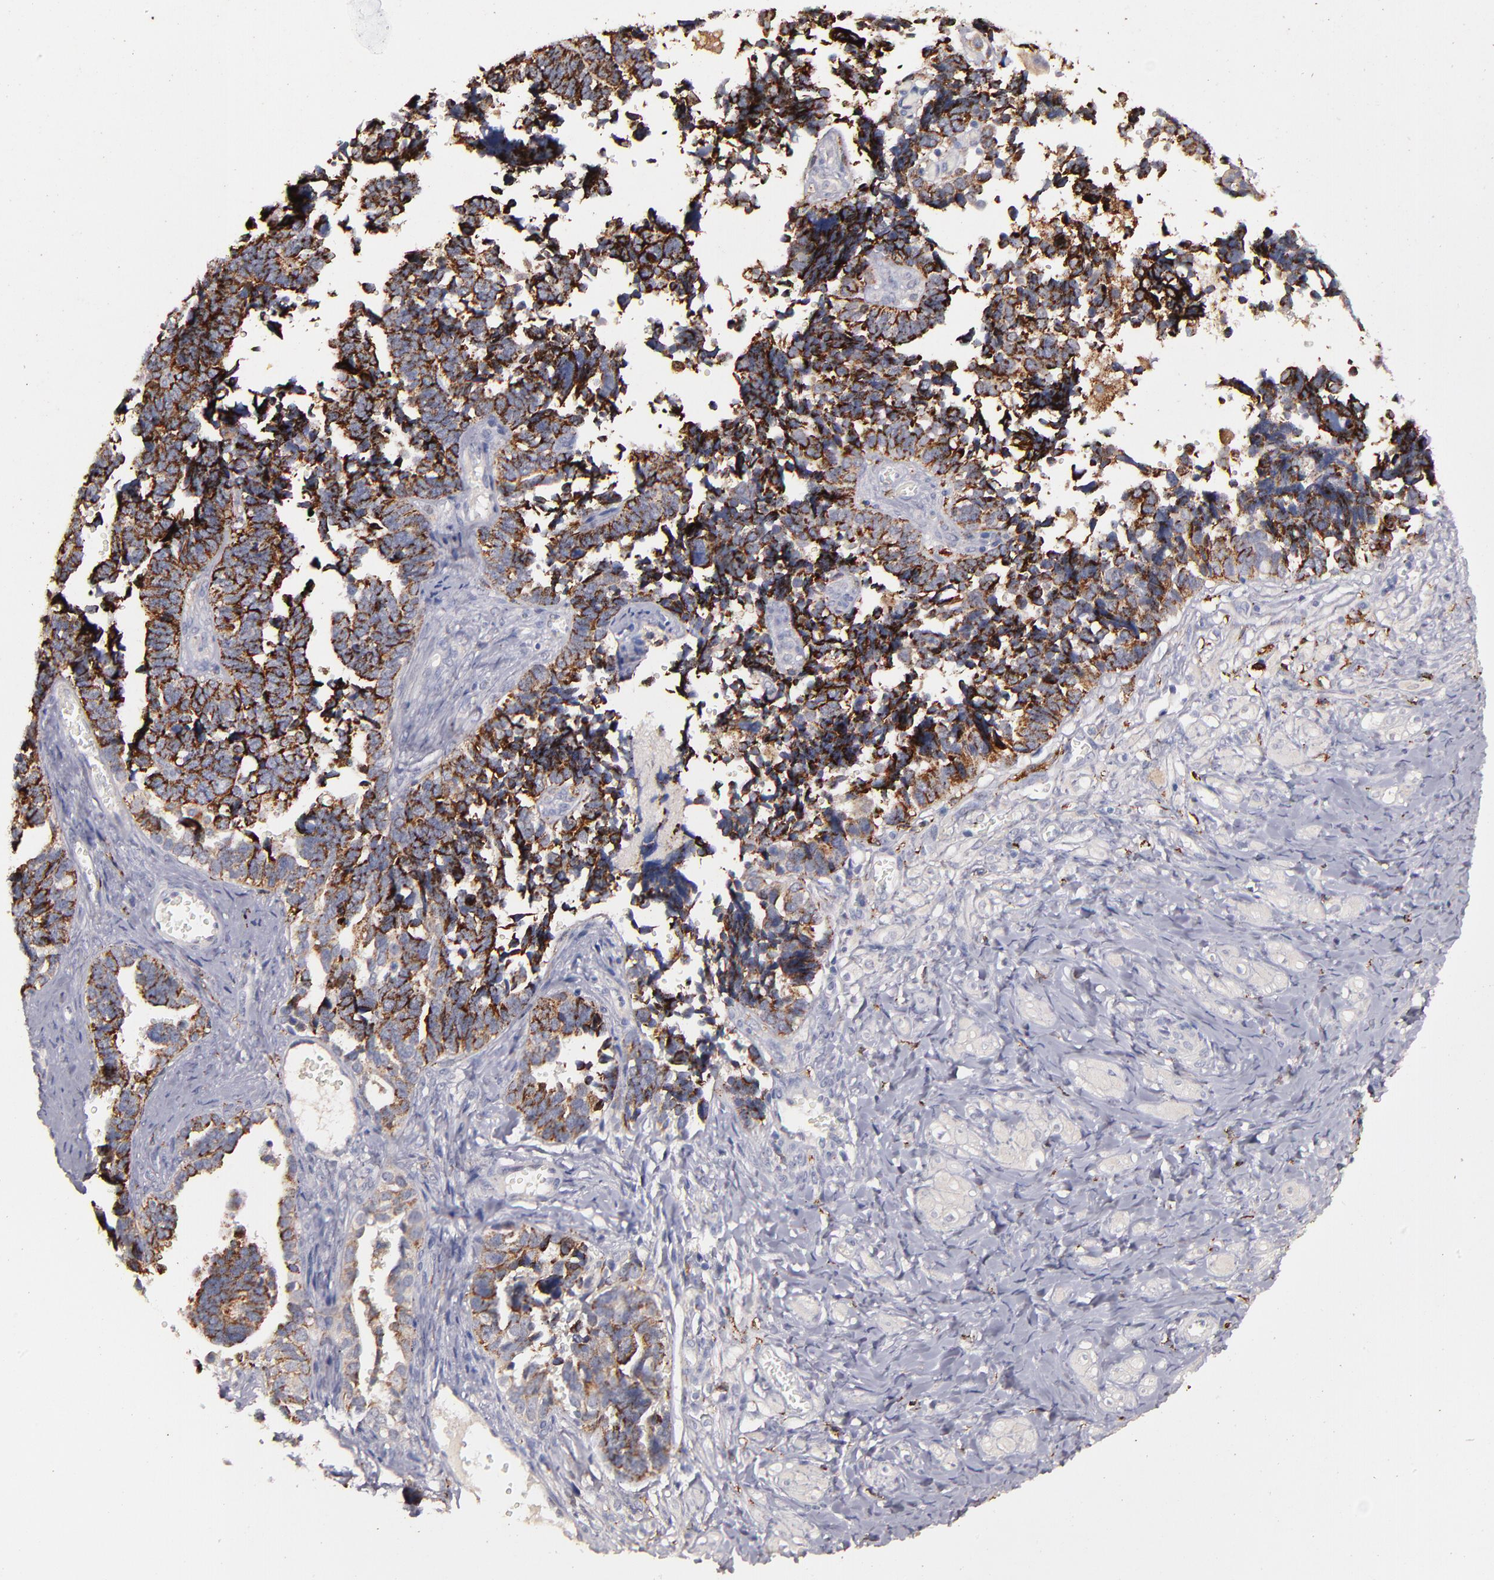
{"staining": {"intensity": "strong", "quantity": ">75%", "location": "cytoplasmic/membranous"}, "tissue": "ovarian cancer", "cell_type": "Tumor cells", "image_type": "cancer", "snomed": [{"axis": "morphology", "description": "Cystadenocarcinoma, serous, NOS"}, {"axis": "topography", "description": "Ovary"}], "caption": "Immunohistochemistry (DAB (3,3'-diaminobenzidine)) staining of ovarian cancer reveals strong cytoplasmic/membranous protein positivity in approximately >75% of tumor cells.", "gene": "GLDC", "patient": {"sex": "female", "age": 77}}